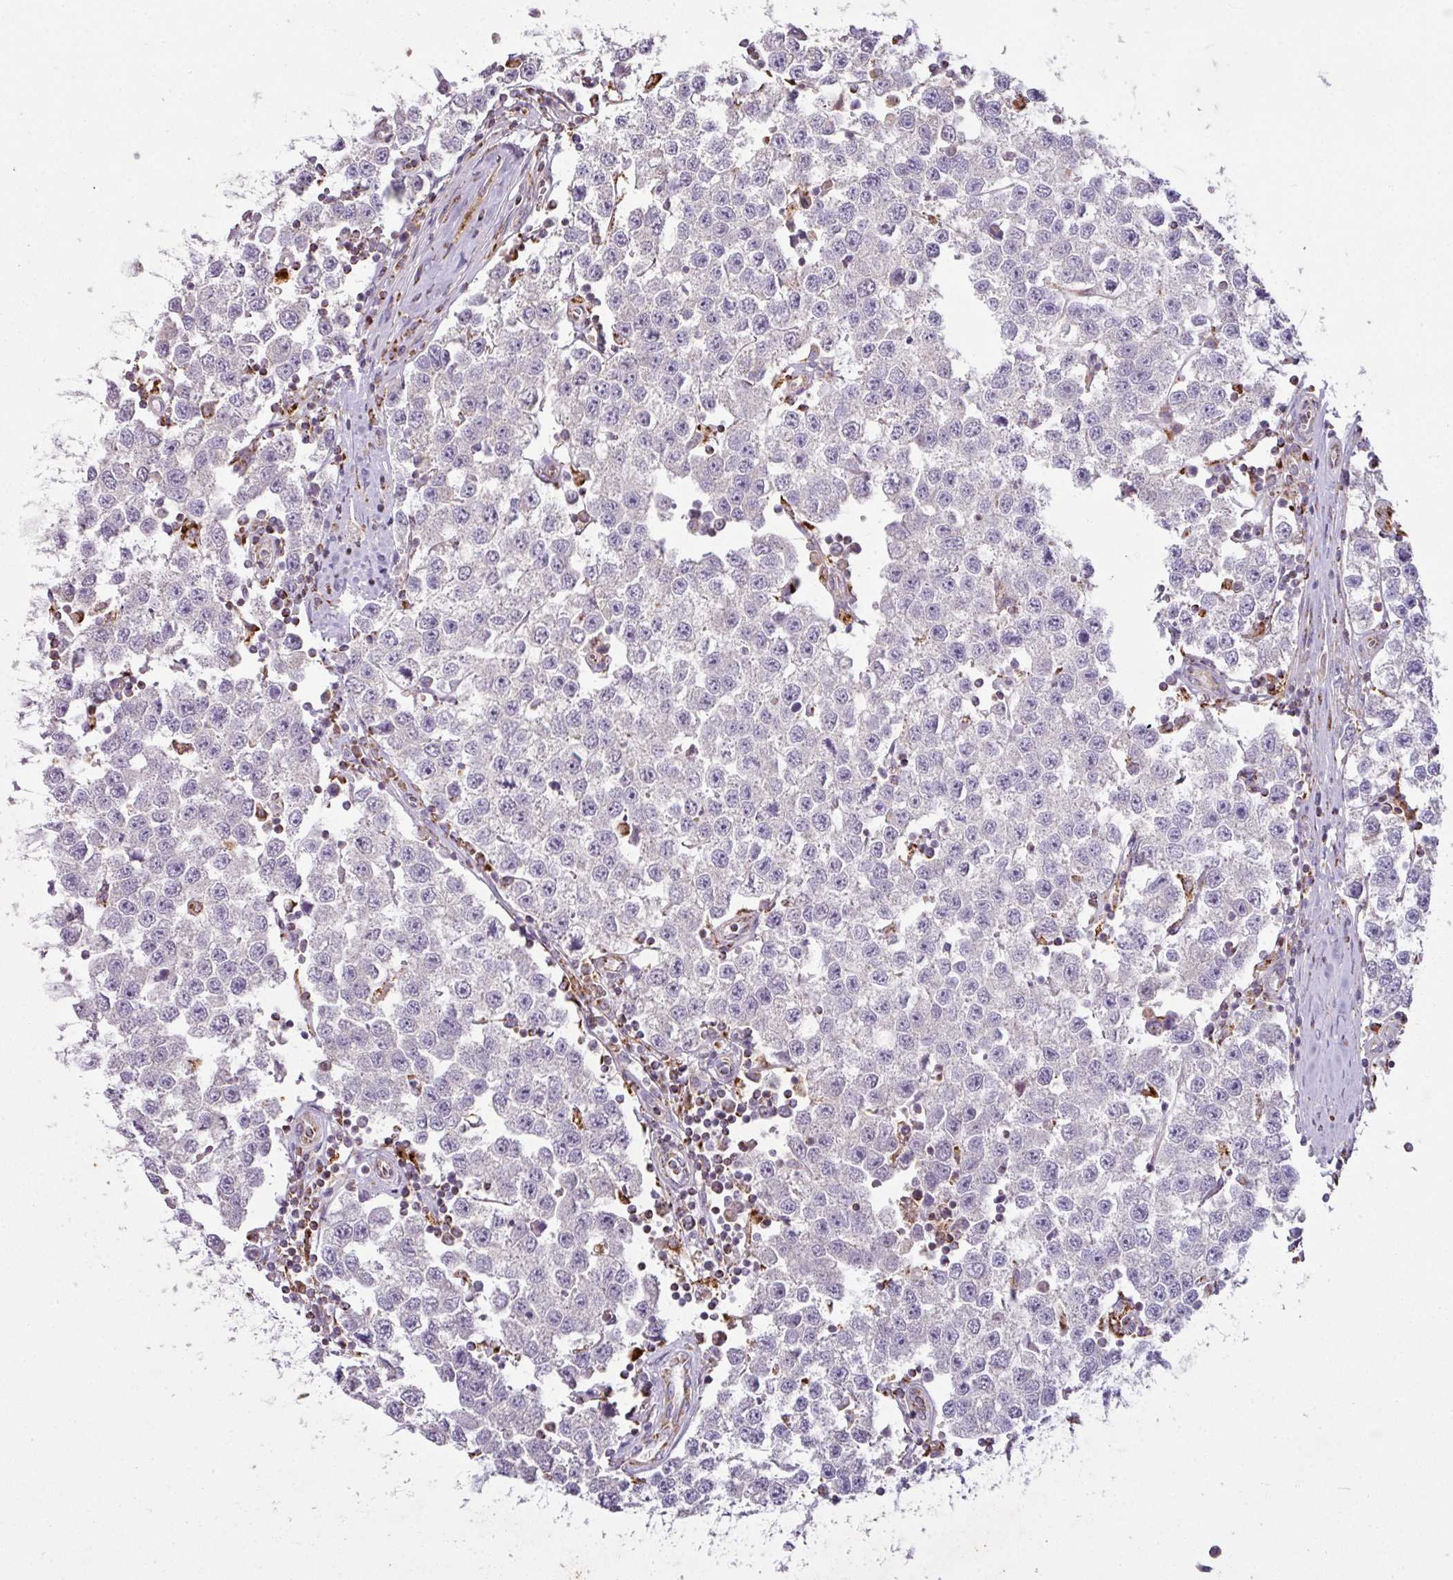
{"staining": {"intensity": "negative", "quantity": "none", "location": "none"}, "tissue": "testis cancer", "cell_type": "Tumor cells", "image_type": "cancer", "snomed": [{"axis": "morphology", "description": "Seminoma, NOS"}, {"axis": "topography", "description": "Testis"}], "caption": "DAB immunohistochemical staining of human testis seminoma exhibits no significant positivity in tumor cells. (IHC, brightfield microscopy, high magnification).", "gene": "SQOR", "patient": {"sex": "male", "age": 34}}